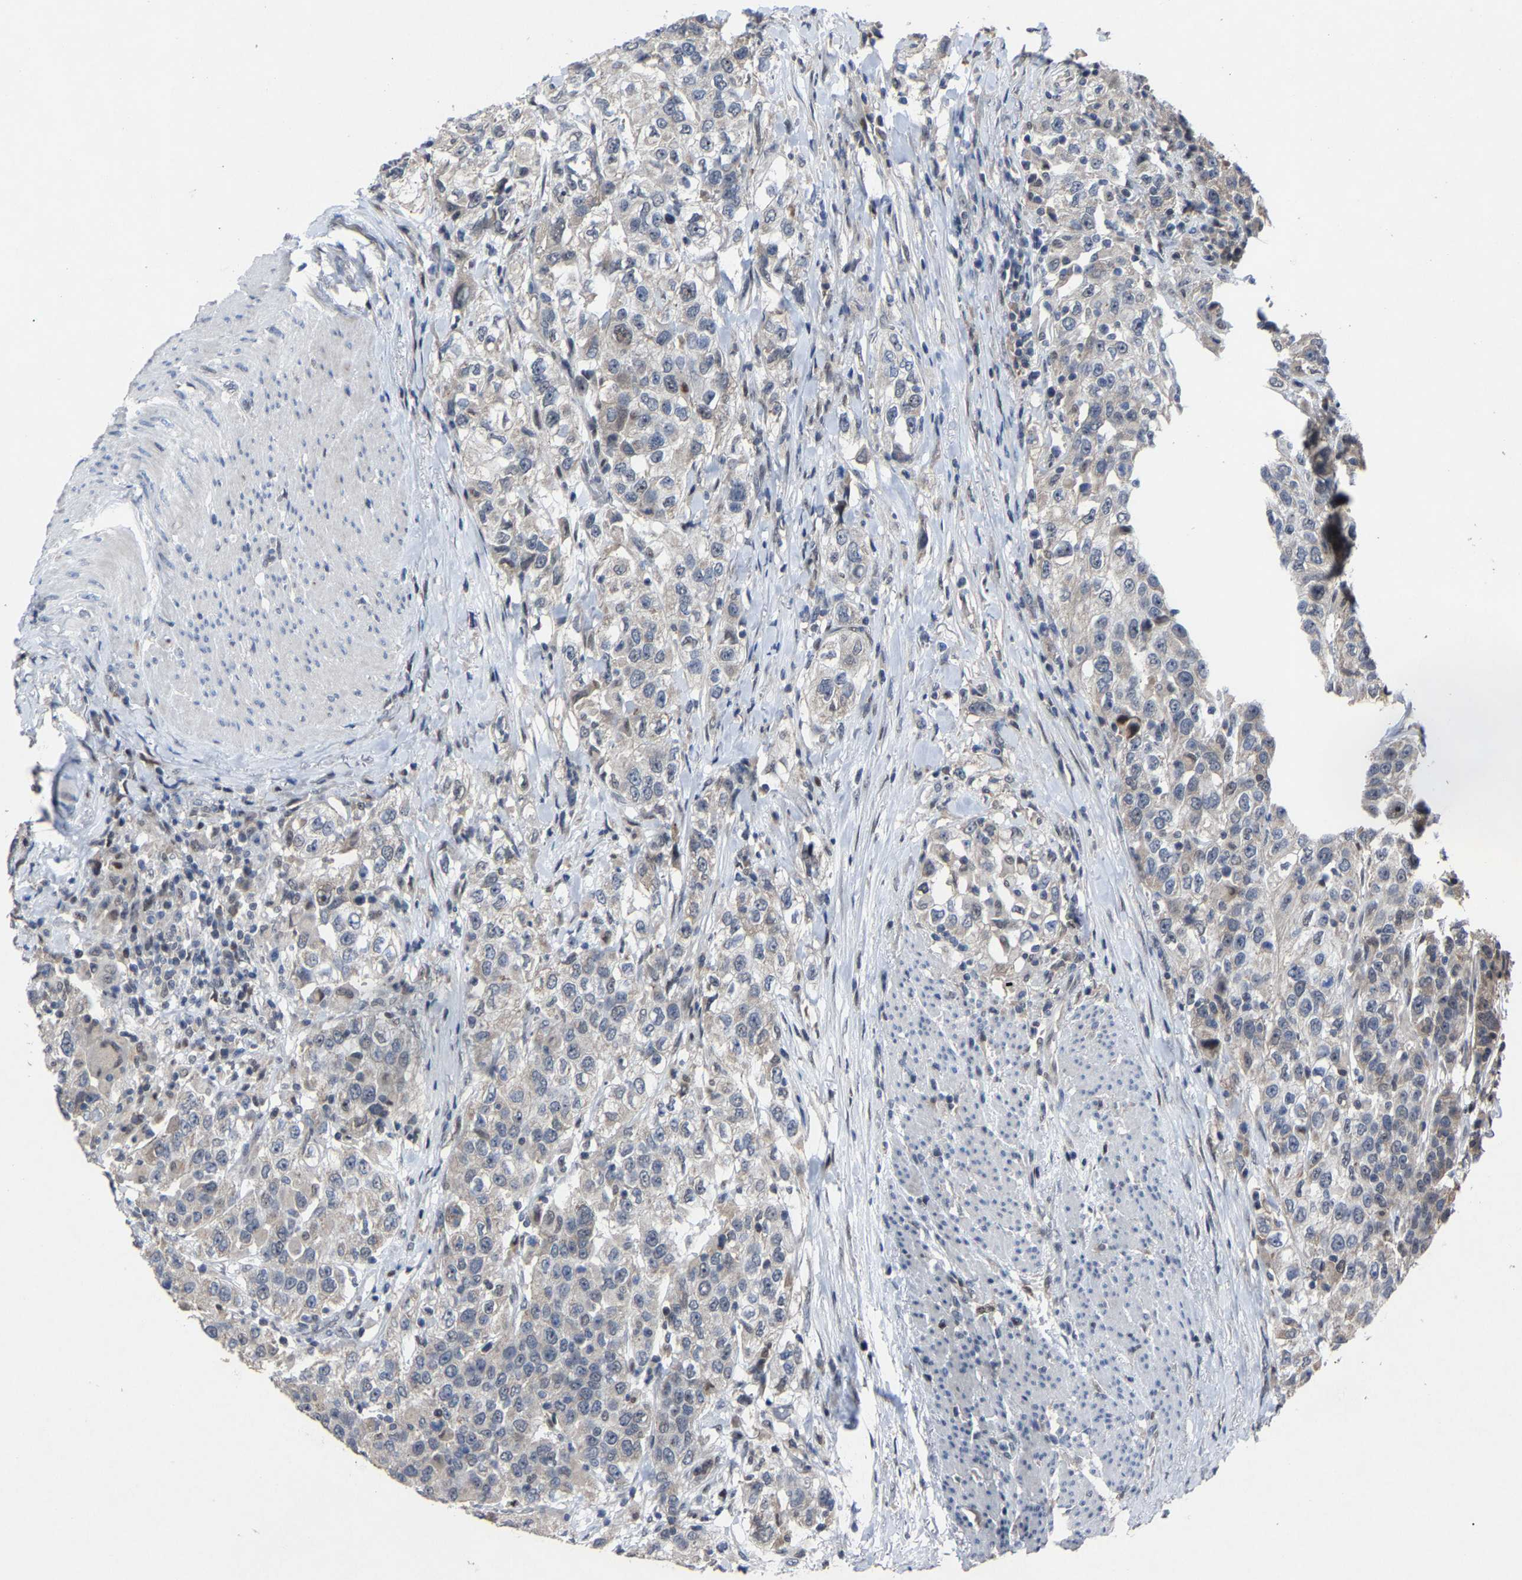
{"staining": {"intensity": "negative", "quantity": "none", "location": "none"}, "tissue": "urothelial cancer", "cell_type": "Tumor cells", "image_type": "cancer", "snomed": [{"axis": "morphology", "description": "Urothelial carcinoma, High grade"}, {"axis": "topography", "description": "Urinary bladder"}], "caption": "High power microscopy histopathology image of an immunohistochemistry micrograph of urothelial cancer, revealing no significant staining in tumor cells.", "gene": "LSM8", "patient": {"sex": "female", "age": 80}}